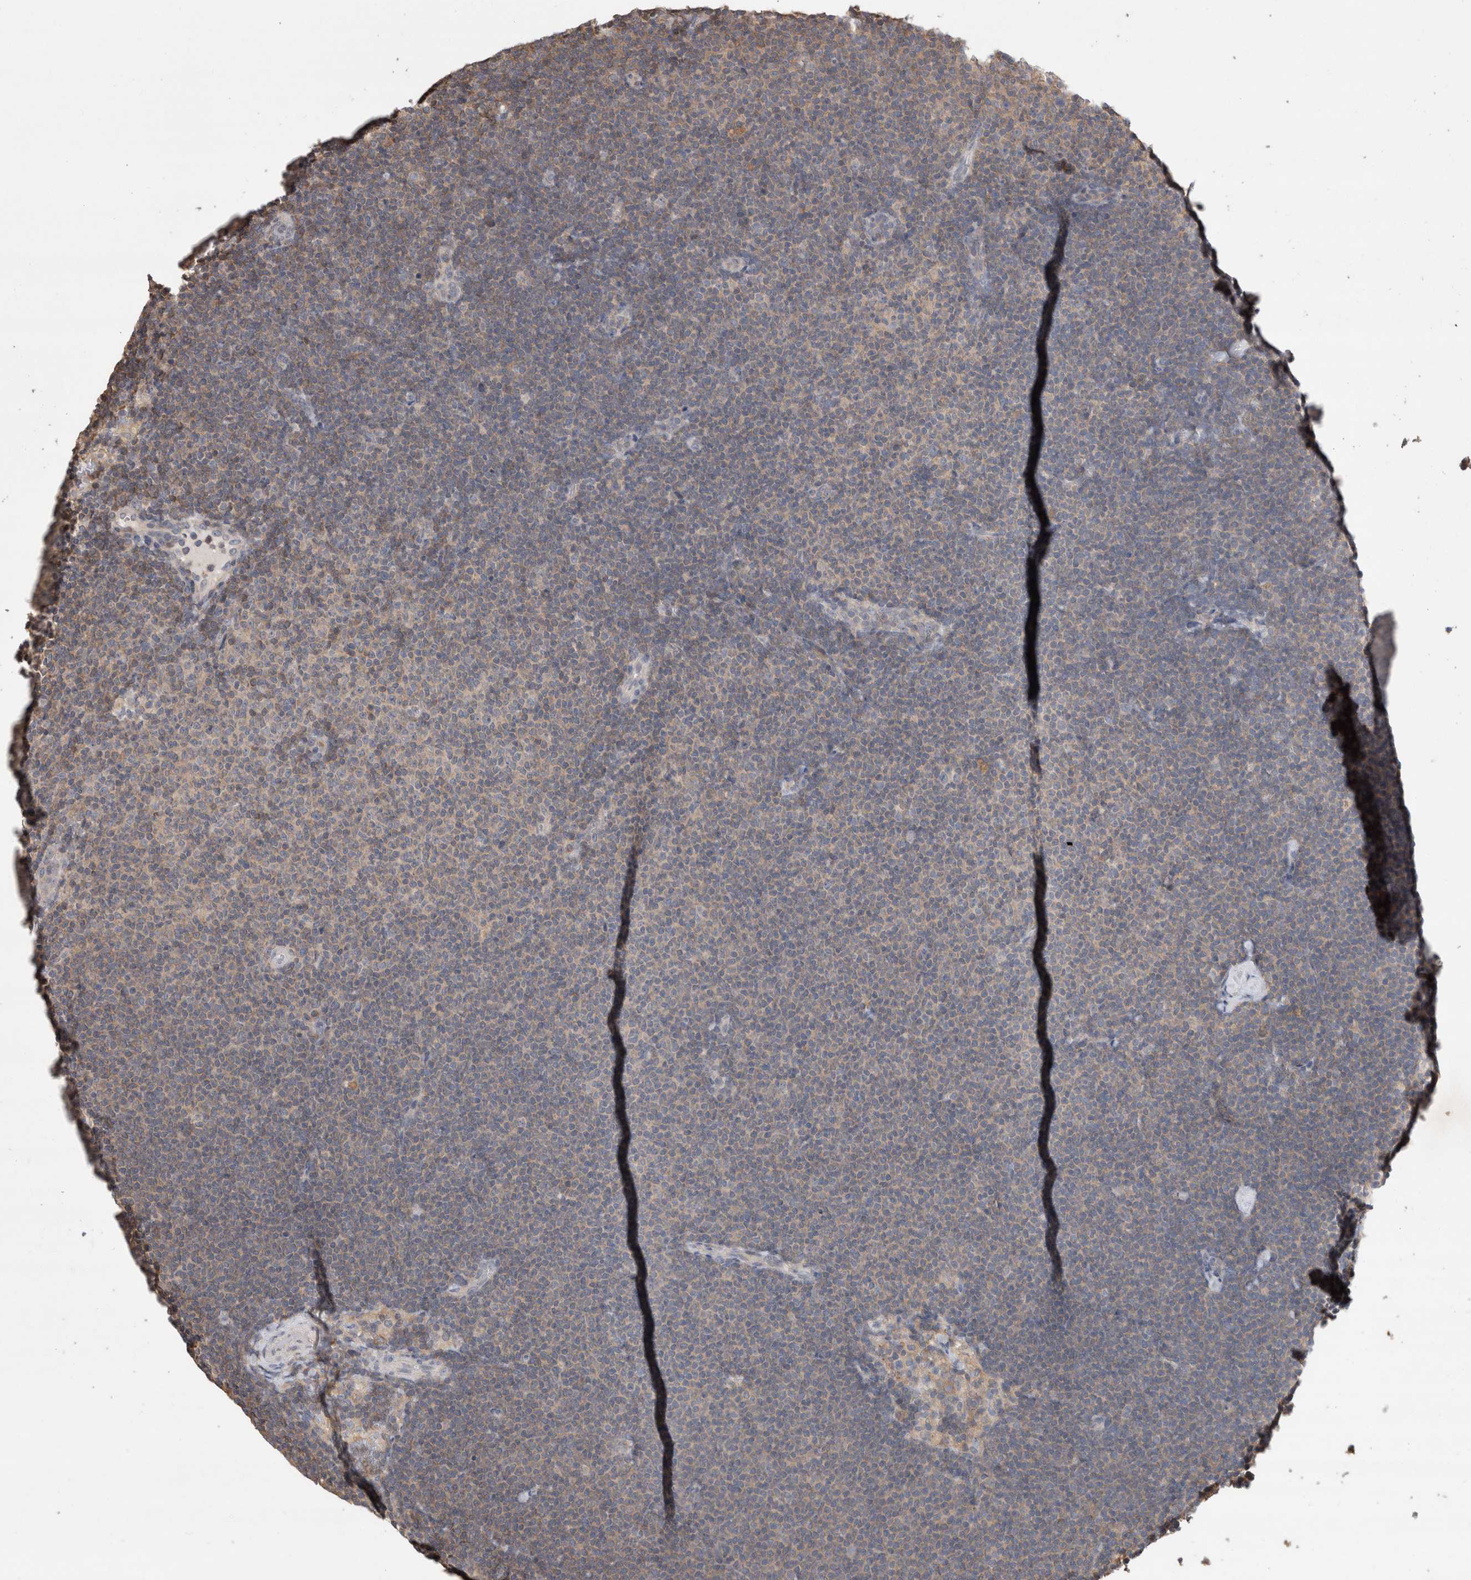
{"staining": {"intensity": "weak", "quantity": "25%-75%", "location": "cytoplasmic/membranous"}, "tissue": "lymphoma", "cell_type": "Tumor cells", "image_type": "cancer", "snomed": [{"axis": "morphology", "description": "Malignant lymphoma, non-Hodgkin's type, Low grade"}, {"axis": "topography", "description": "Lymph node"}], "caption": "Low-grade malignant lymphoma, non-Hodgkin's type stained with a protein marker exhibits weak staining in tumor cells.", "gene": "TRIM5", "patient": {"sex": "female", "age": 53}}